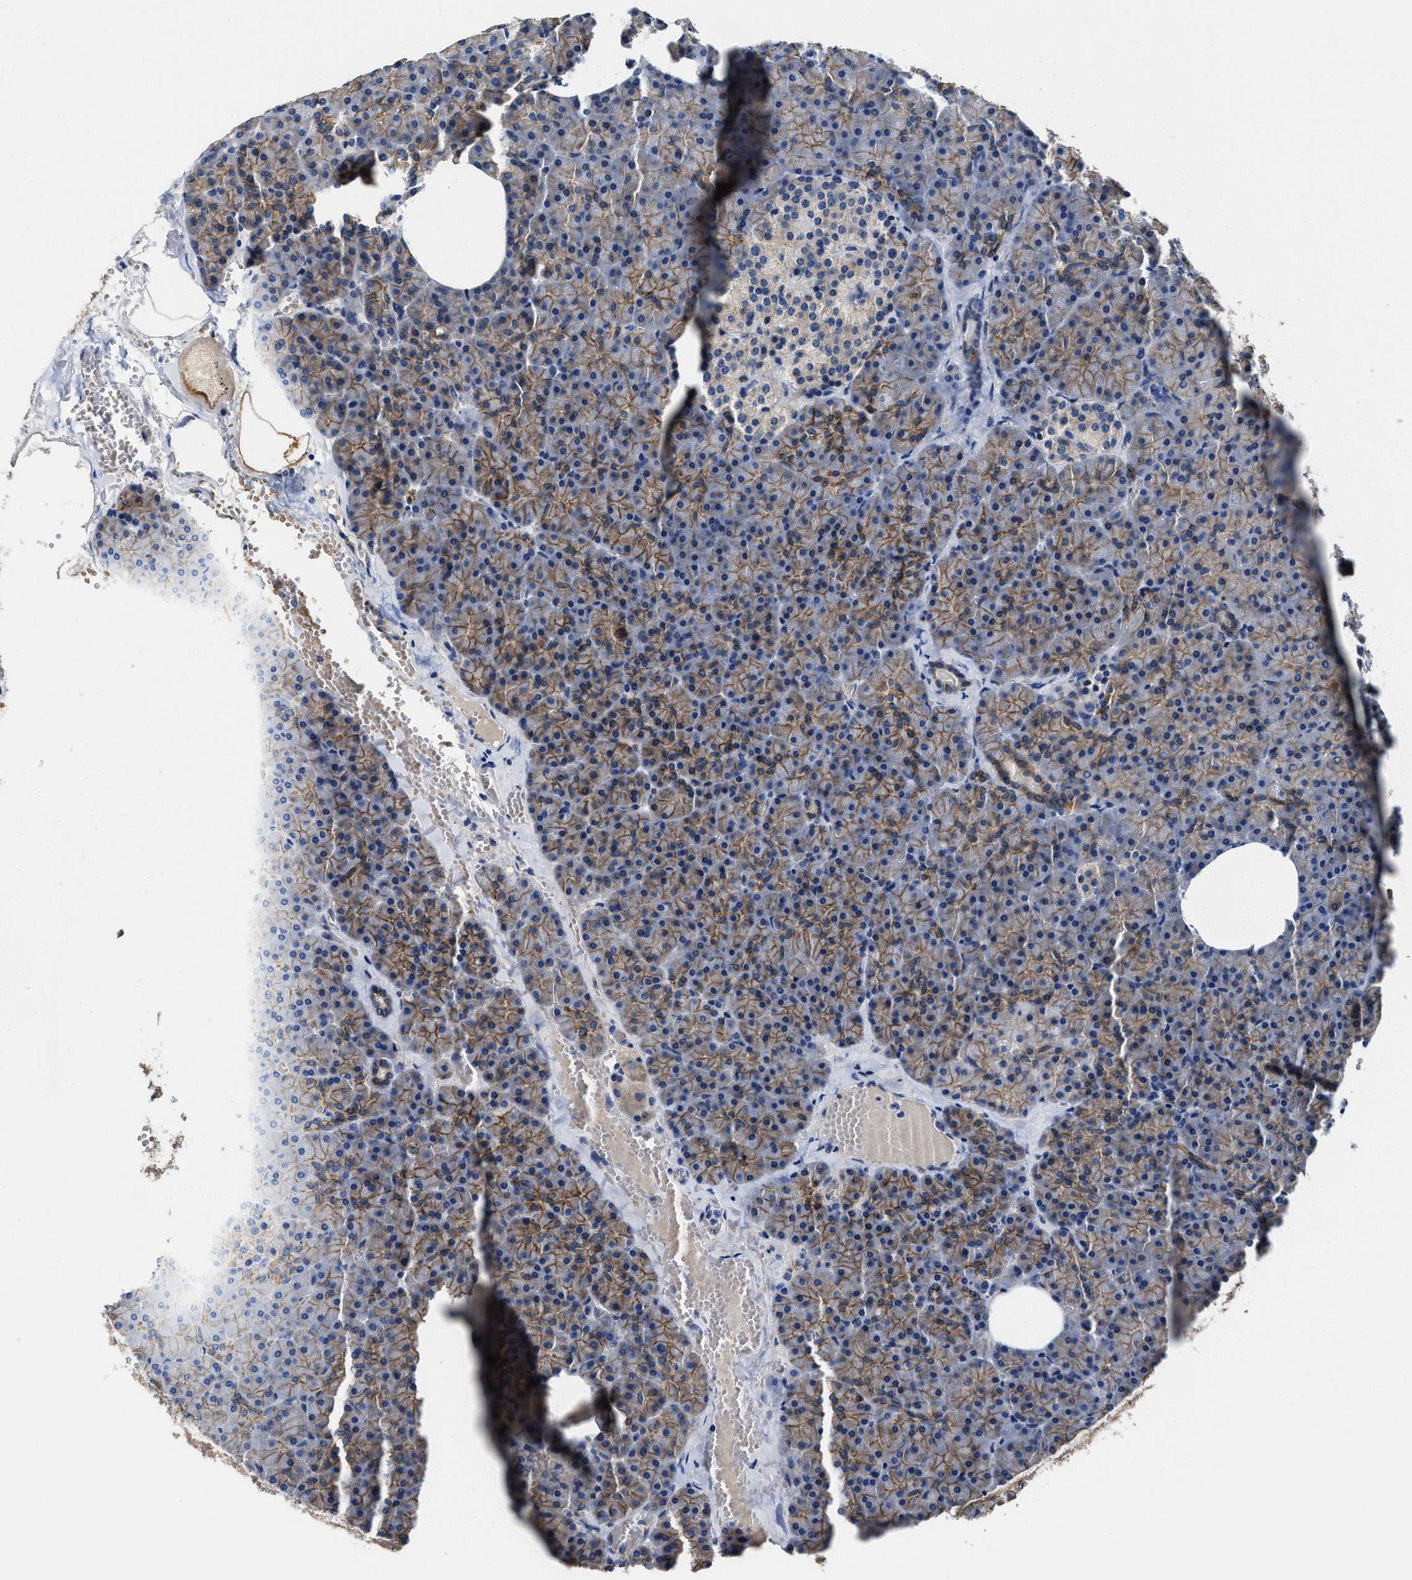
{"staining": {"intensity": "moderate", "quantity": ">75%", "location": "cytoplasmic/membranous"}, "tissue": "pancreas", "cell_type": "Exocrine glandular cells", "image_type": "normal", "snomed": [{"axis": "morphology", "description": "Normal tissue, NOS"}, {"axis": "morphology", "description": "Carcinoid, malignant, NOS"}, {"axis": "topography", "description": "Pancreas"}], "caption": "Immunohistochemical staining of unremarkable human pancreas shows >75% levels of moderate cytoplasmic/membranous protein expression in approximately >75% of exocrine glandular cells. Immunohistochemistry (ihc) stains the protein of interest in brown and the nuclei are stained blue.", "gene": "GHITM", "patient": {"sex": "female", "age": 35}}